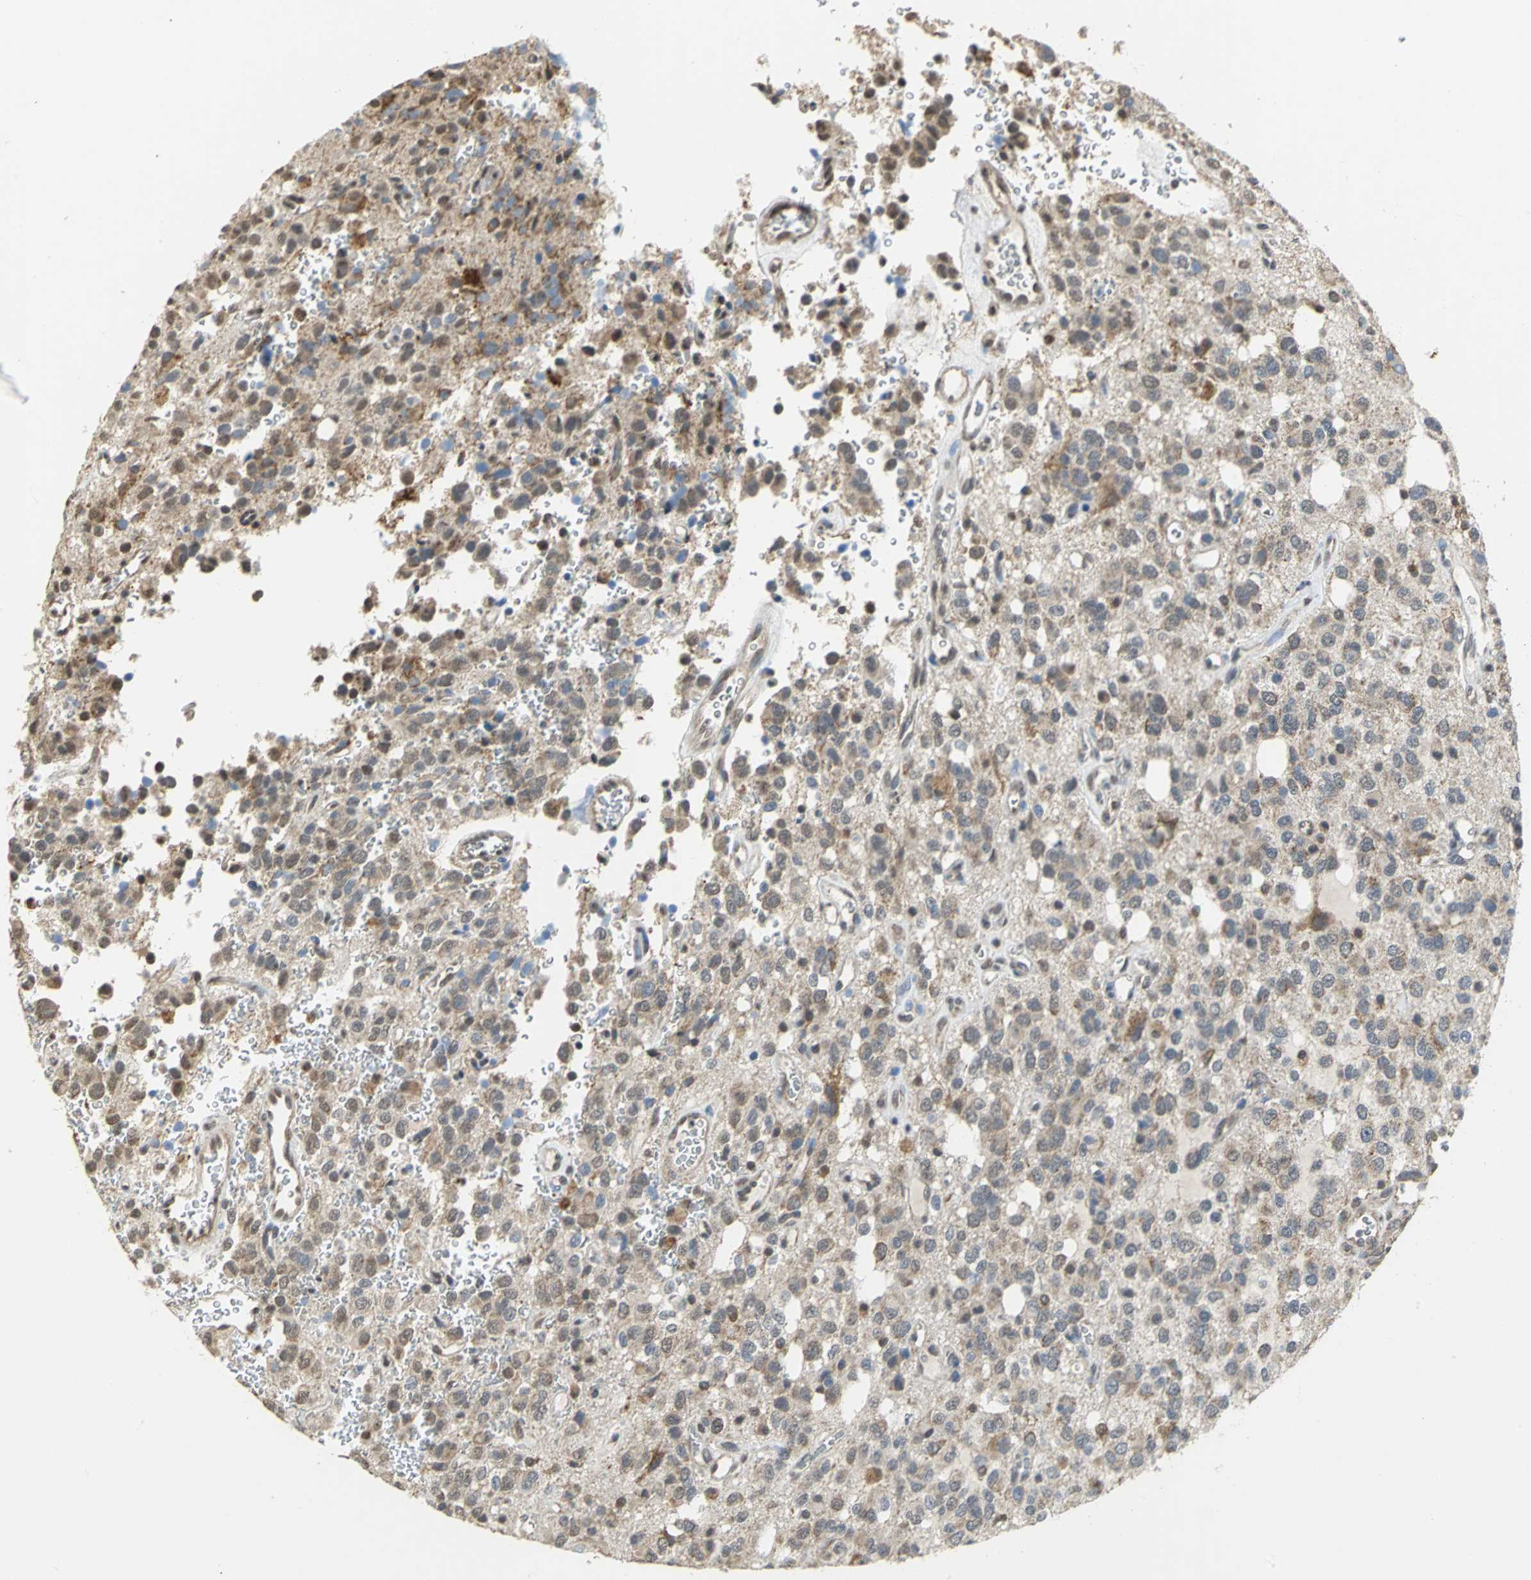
{"staining": {"intensity": "moderate", "quantity": "25%-75%", "location": "cytoplasmic/membranous"}, "tissue": "glioma", "cell_type": "Tumor cells", "image_type": "cancer", "snomed": [{"axis": "morphology", "description": "Glioma, malignant, High grade"}, {"axis": "topography", "description": "Brain"}], "caption": "Glioma stained with IHC exhibits moderate cytoplasmic/membranous expression in approximately 25%-75% of tumor cells. (brown staining indicates protein expression, while blue staining denotes nuclei).", "gene": "NDUFB5", "patient": {"sex": "male", "age": 47}}